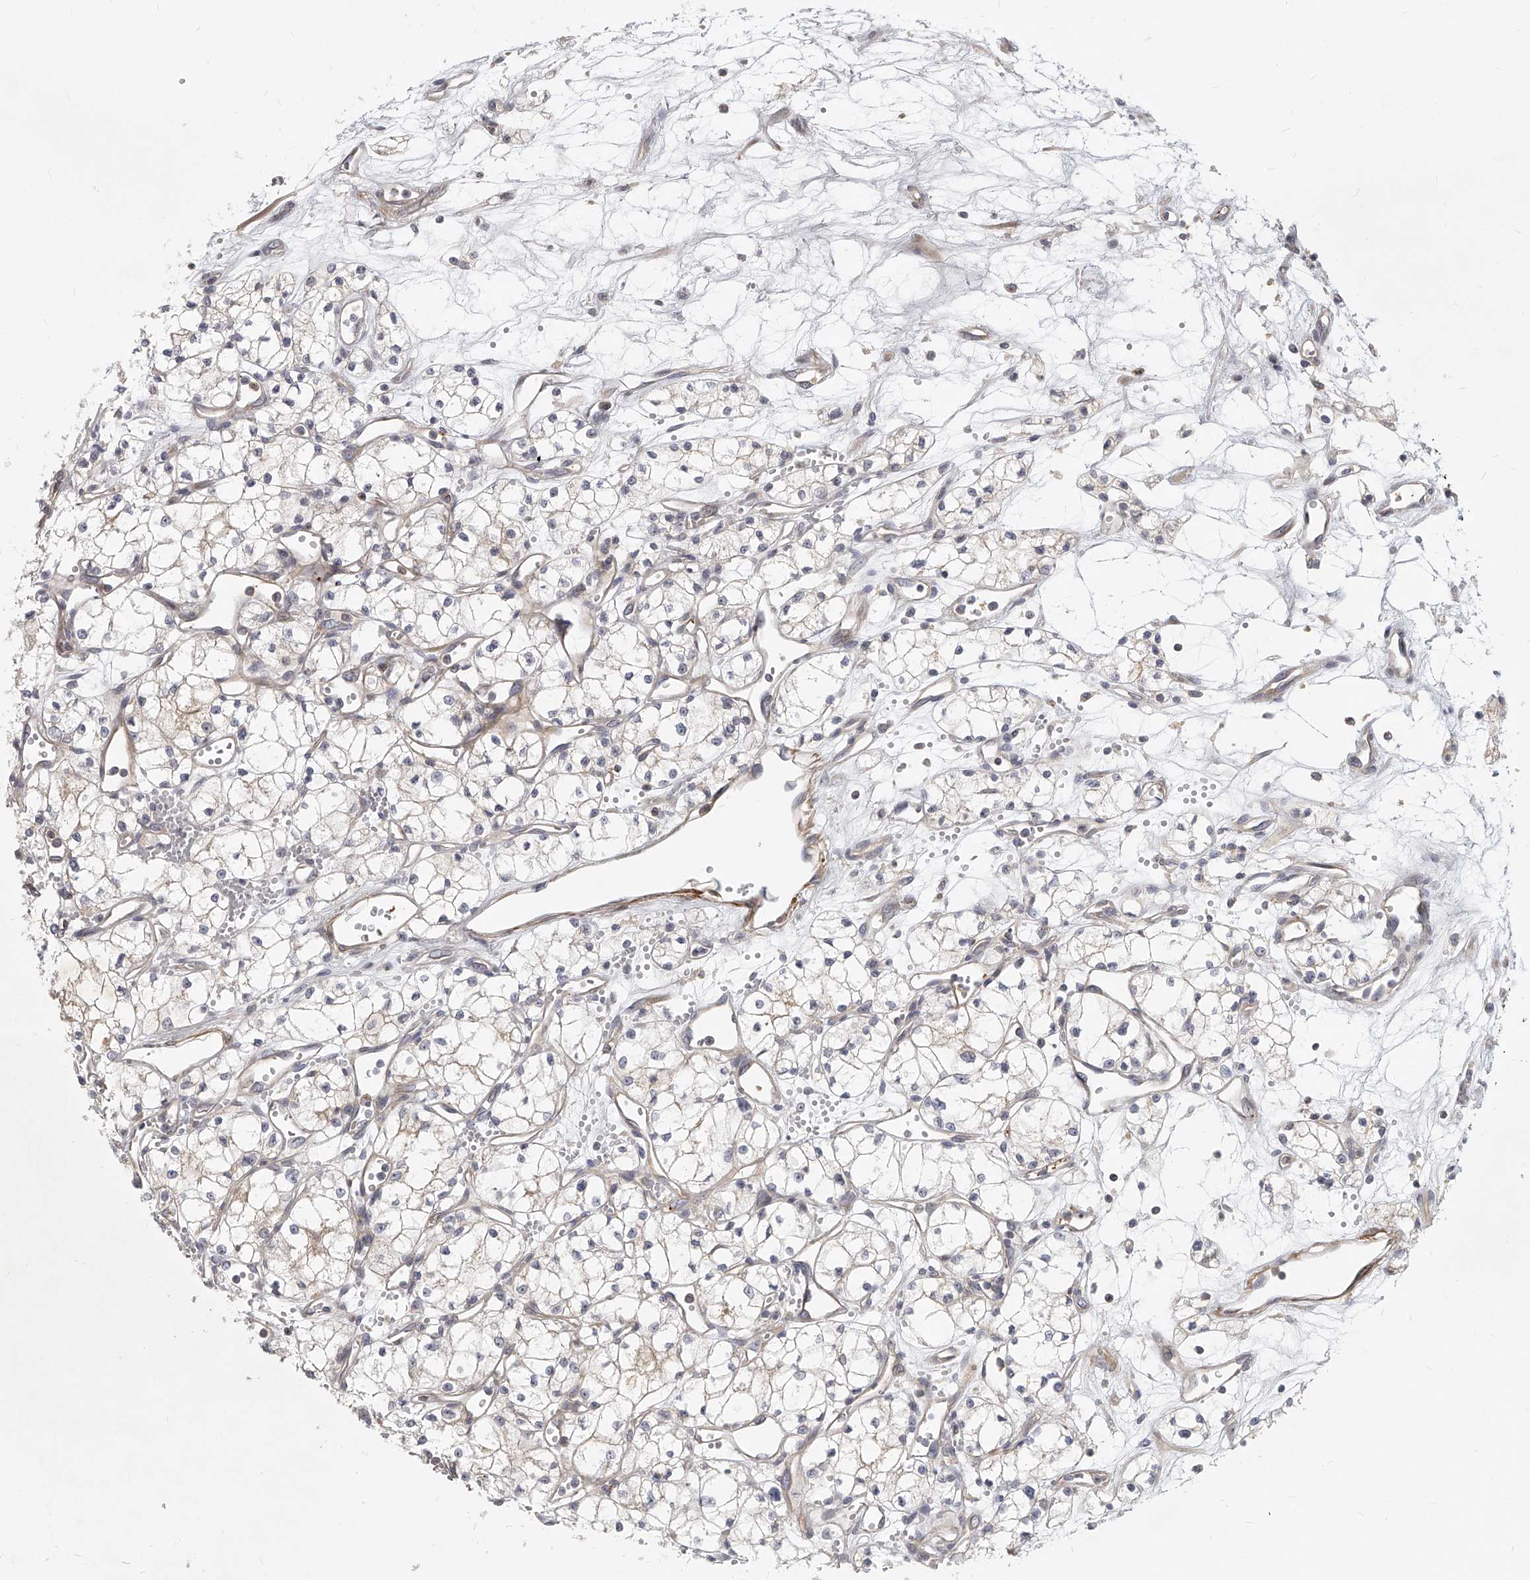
{"staining": {"intensity": "weak", "quantity": "<25%", "location": "cytoplasmic/membranous"}, "tissue": "renal cancer", "cell_type": "Tumor cells", "image_type": "cancer", "snomed": [{"axis": "morphology", "description": "Adenocarcinoma, NOS"}, {"axis": "topography", "description": "Kidney"}], "caption": "IHC photomicrograph of human adenocarcinoma (renal) stained for a protein (brown), which reveals no staining in tumor cells.", "gene": "SLC37A1", "patient": {"sex": "male", "age": 59}}